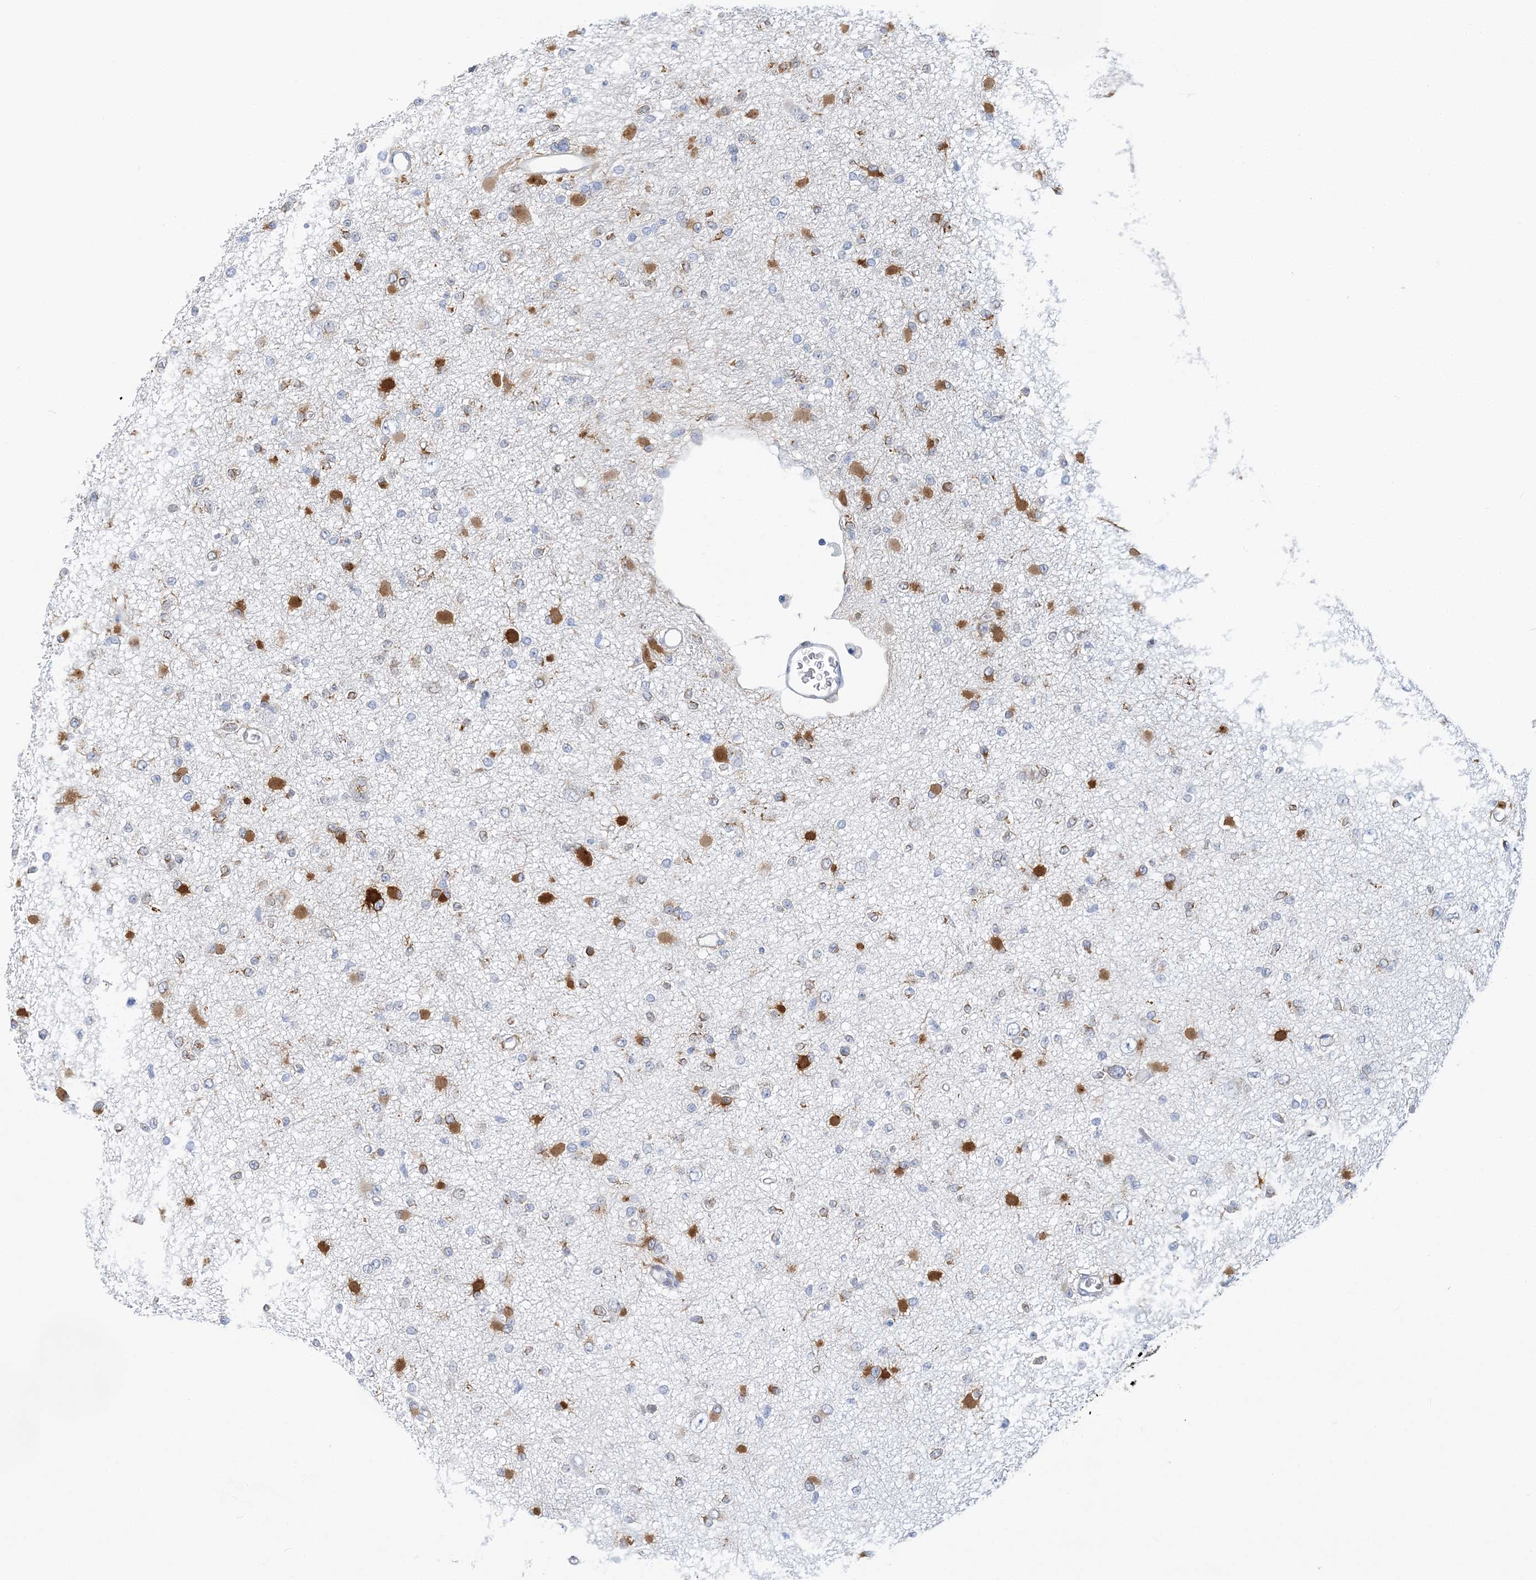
{"staining": {"intensity": "strong", "quantity": "25%-75%", "location": "cytoplasmic/membranous"}, "tissue": "glioma", "cell_type": "Tumor cells", "image_type": "cancer", "snomed": [{"axis": "morphology", "description": "Glioma, malignant, Low grade"}, {"axis": "topography", "description": "Brain"}], "caption": "Human low-grade glioma (malignant) stained with a brown dye reveals strong cytoplasmic/membranous positive expression in approximately 25%-75% of tumor cells.", "gene": "PLEKHG4B", "patient": {"sex": "female", "age": 22}}